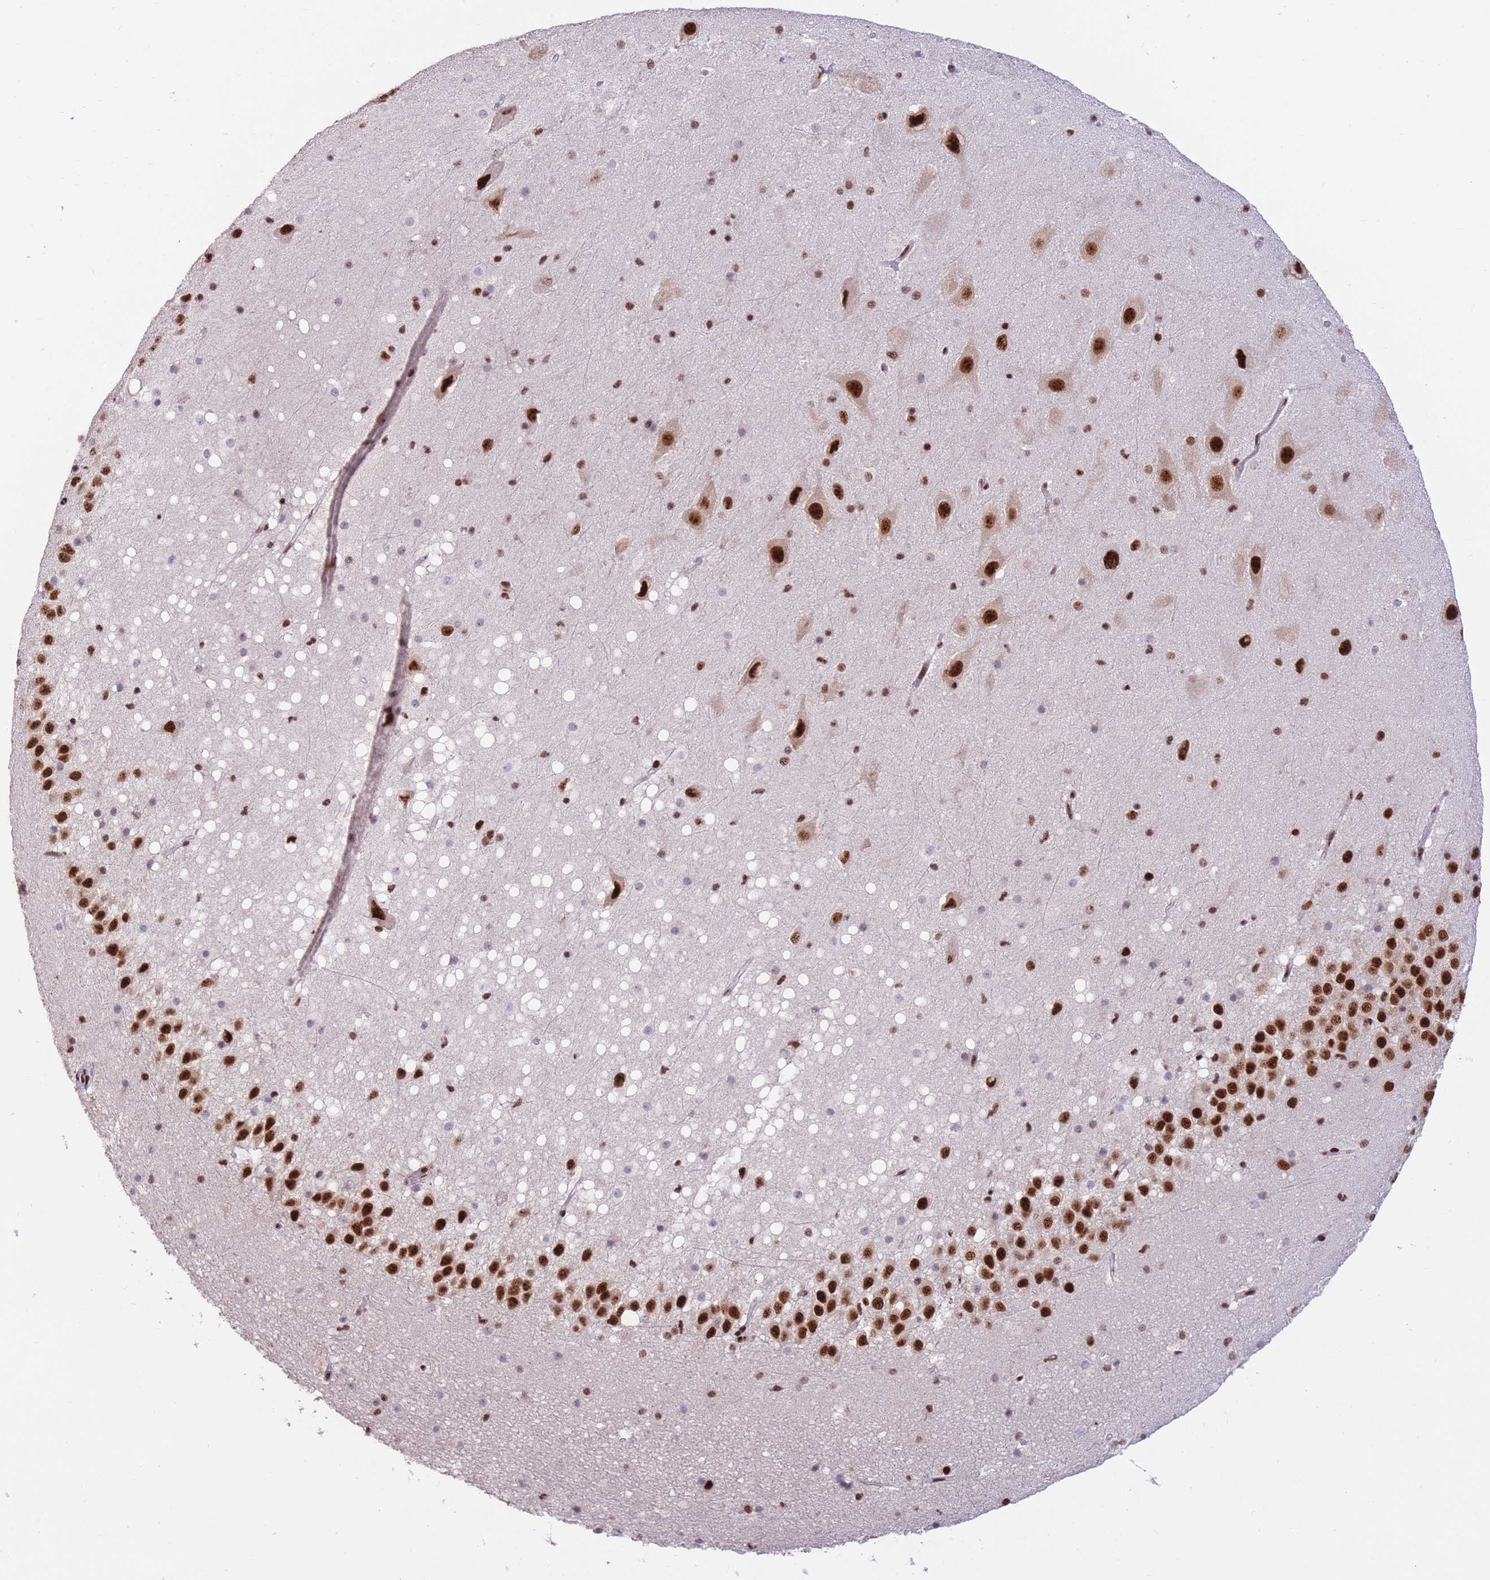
{"staining": {"intensity": "strong", "quantity": ">75%", "location": "nuclear"}, "tissue": "hippocampus", "cell_type": "Glial cells", "image_type": "normal", "snomed": [{"axis": "morphology", "description": "Normal tissue, NOS"}, {"axis": "topography", "description": "Hippocampus"}], "caption": "A brown stain labels strong nuclear expression of a protein in glial cells of benign human hippocampus. (DAB IHC, brown staining for protein, blue staining for nuclei).", "gene": "TMEM35B", "patient": {"sex": "male", "age": 37}}